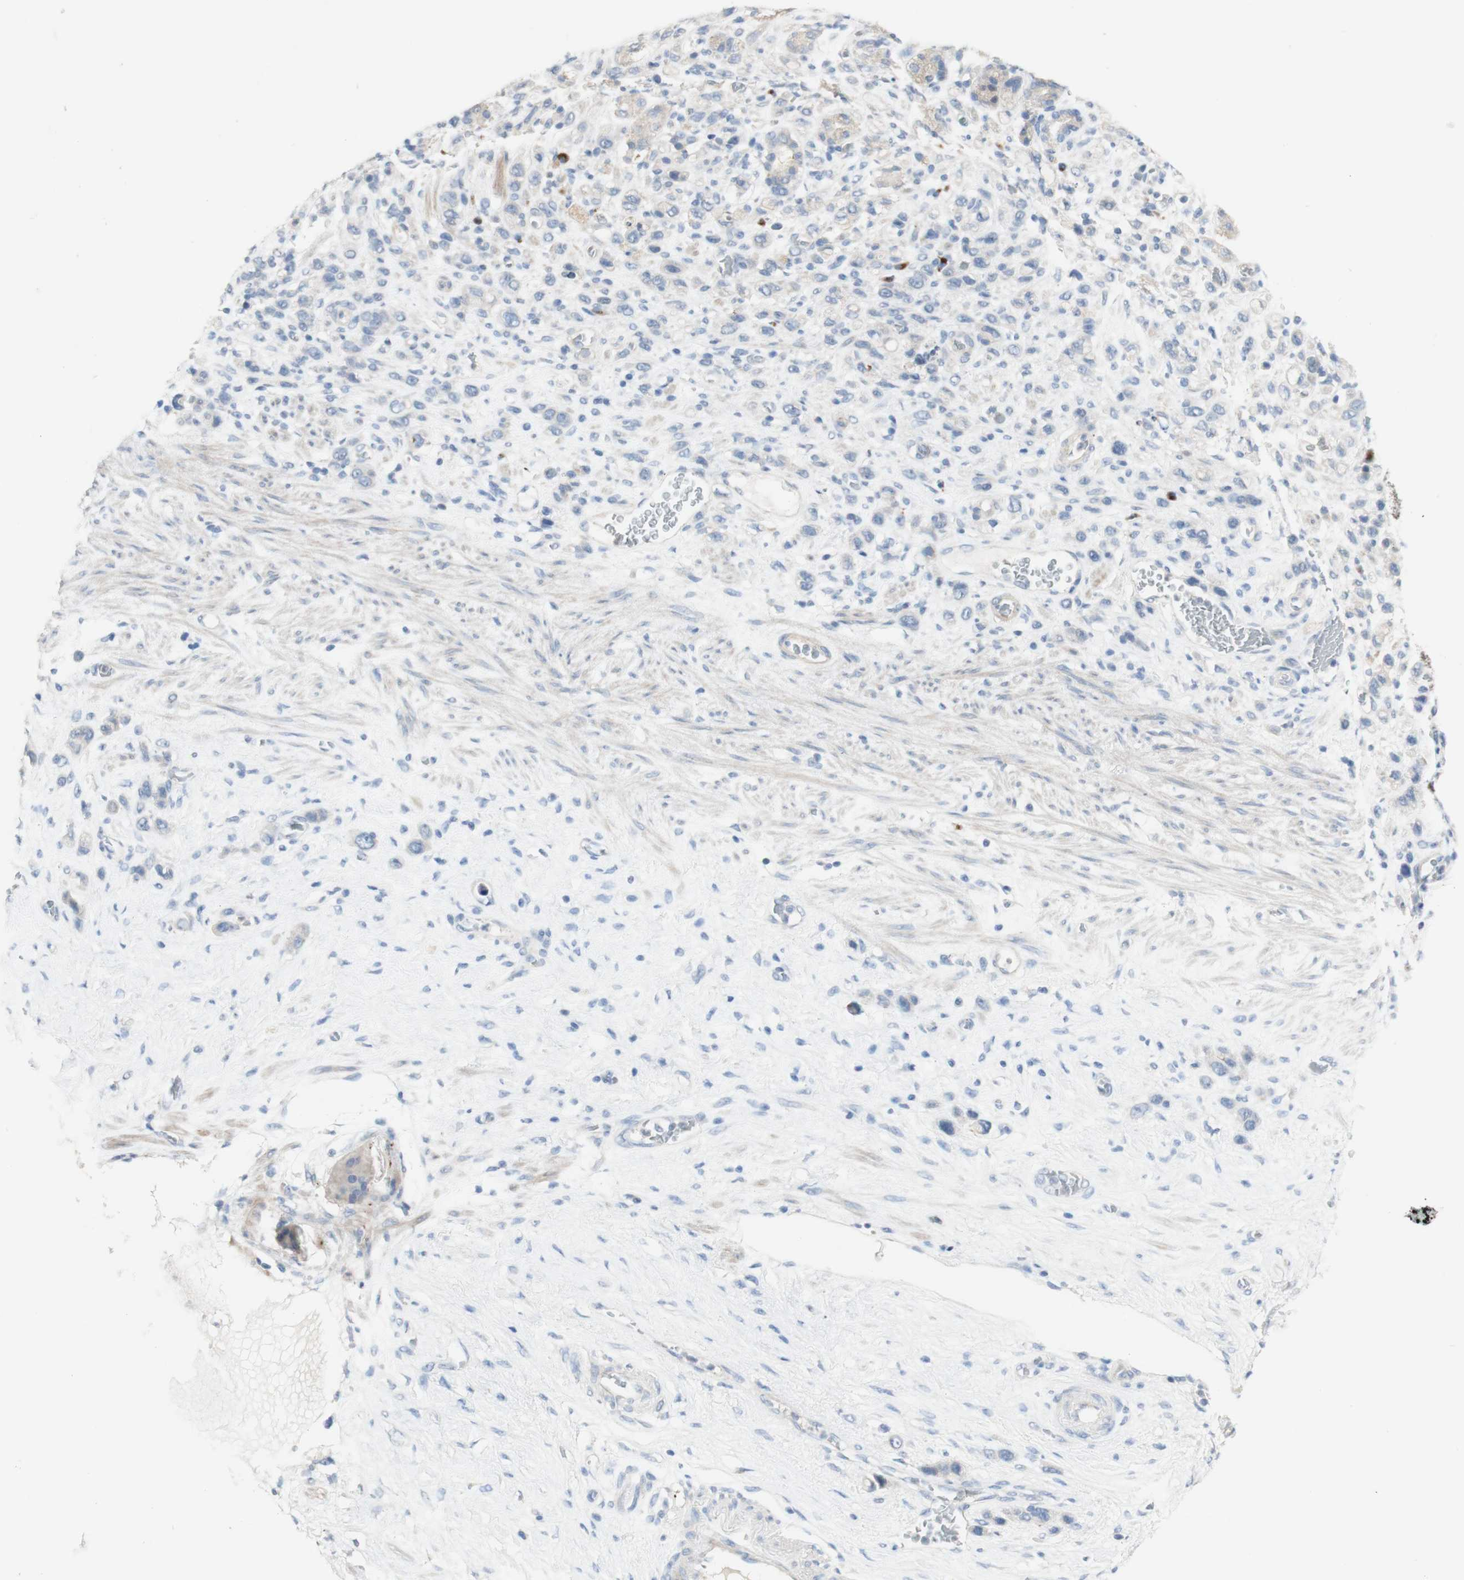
{"staining": {"intensity": "moderate", "quantity": "<25%", "location": "cytoplasmic/membranous"}, "tissue": "stomach cancer", "cell_type": "Tumor cells", "image_type": "cancer", "snomed": [{"axis": "morphology", "description": "Adenocarcinoma, NOS"}, {"axis": "morphology", "description": "Adenocarcinoma, High grade"}, {"axis": "topography", "description": "Stomach, upper"}, {"axis": "topography", "description": "Stomach, lower"}], "caption": "Moderate cytoplasmic/membranous staining for a protein is seen in about <25% of tumor cells of stomach adenocarcinoma (high-grade) using immunohistochemistry.", "gene": "MANEA", "patient": {"sex": "female", "age": 65}}